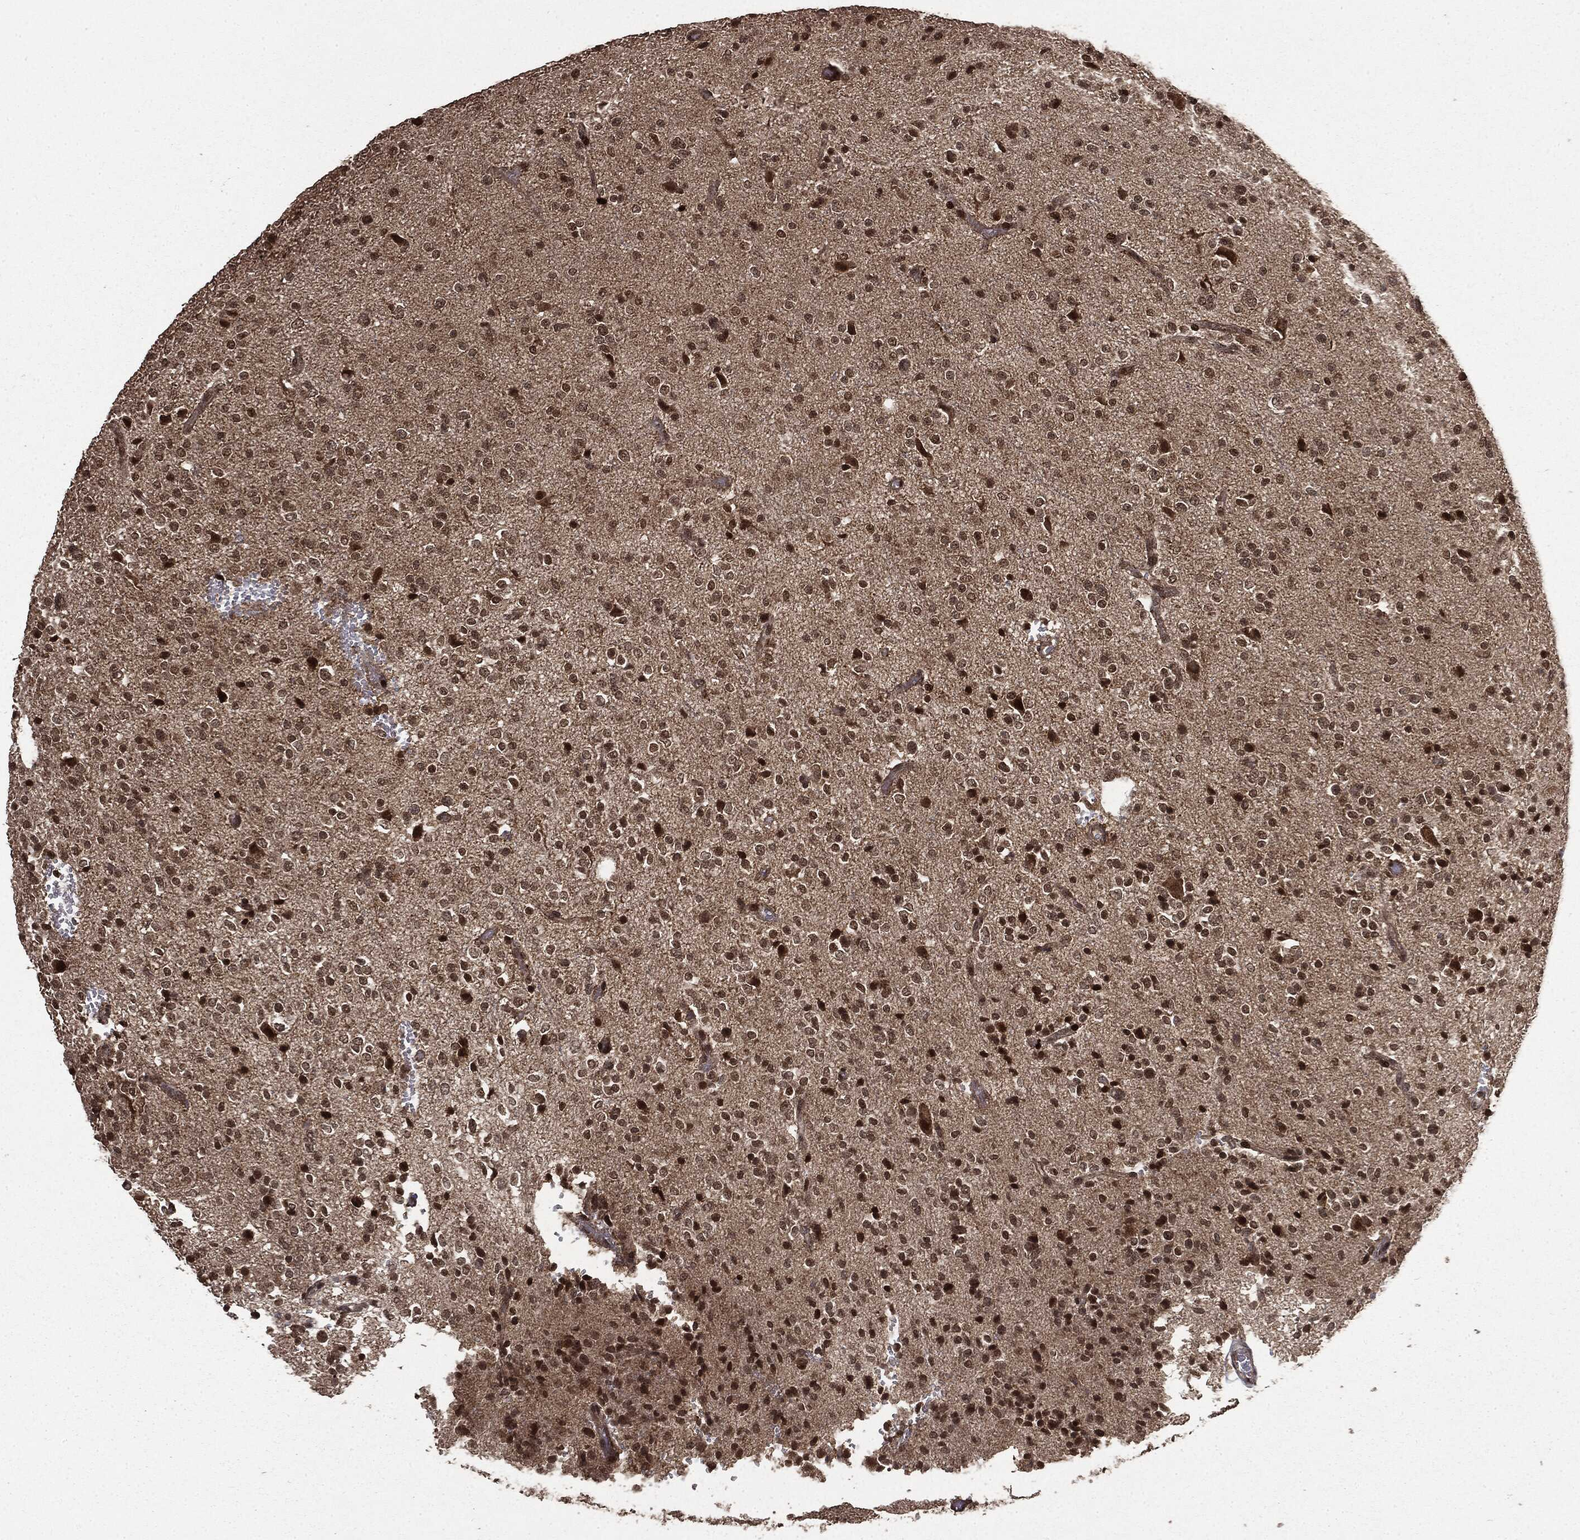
{"staining": {"intensity": "moderate", "quantity": "<25%", "location": "nuclear"}, "tissue": "glioma", "cell_type": "Tumor cells", "image_type": "cancer", "snomed": [{"axis": "morphology", "description": "Glioma, malignant, Low grade"}, {"axis": "topography", "description": "Brain"}], "caption": "This image exhibits immunohistochemistry staining of human glioma, with low moderate nuclear staining in about <25% of tumor cells.", "gene": "CTDP1", "patient": {"sex": "male", "age": 41}}